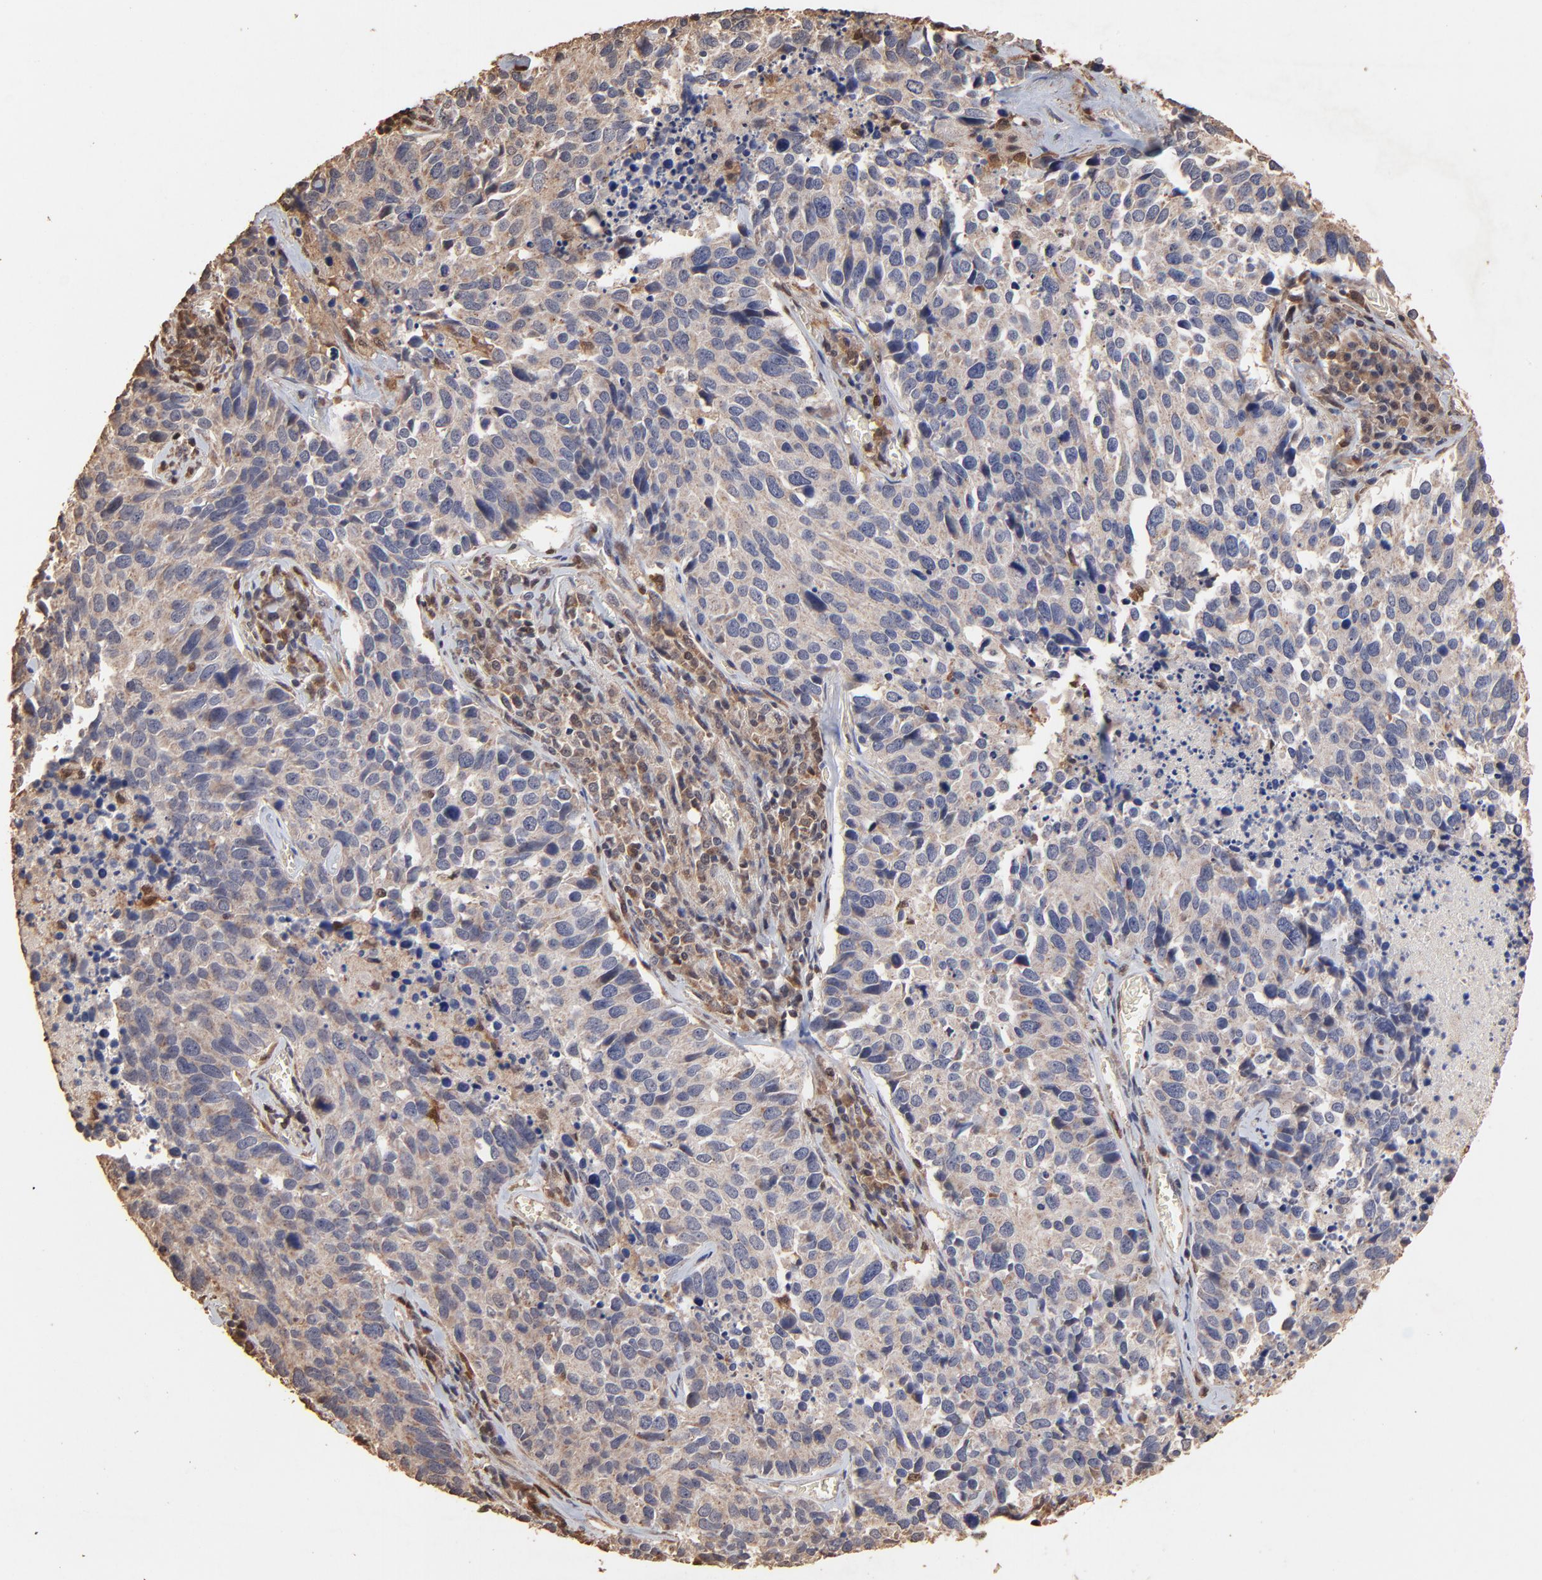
{"staining": {"intensity": "weak", "quantity": ">75%", "location": "cytoplasmic/membranous"}, "tissue": "lung cancer", "cell_type": "Tumor cells", "image_type": "cancer", "snomed": [{"axis": "morphology", "description": "Neoplasm, malignant, NOS"}, {"axis": "topography", "description": "Lung"}], "caption": "This photomicrograph shows immunohistochemistry (IHC) staining of human neoplasm (malignant) (lung), with low weak cytoplasmic/membranous positivity in approximately >75% of tumor cells.", "gene": "CASP1", "patient": {"sex": "female", "age": 76}}